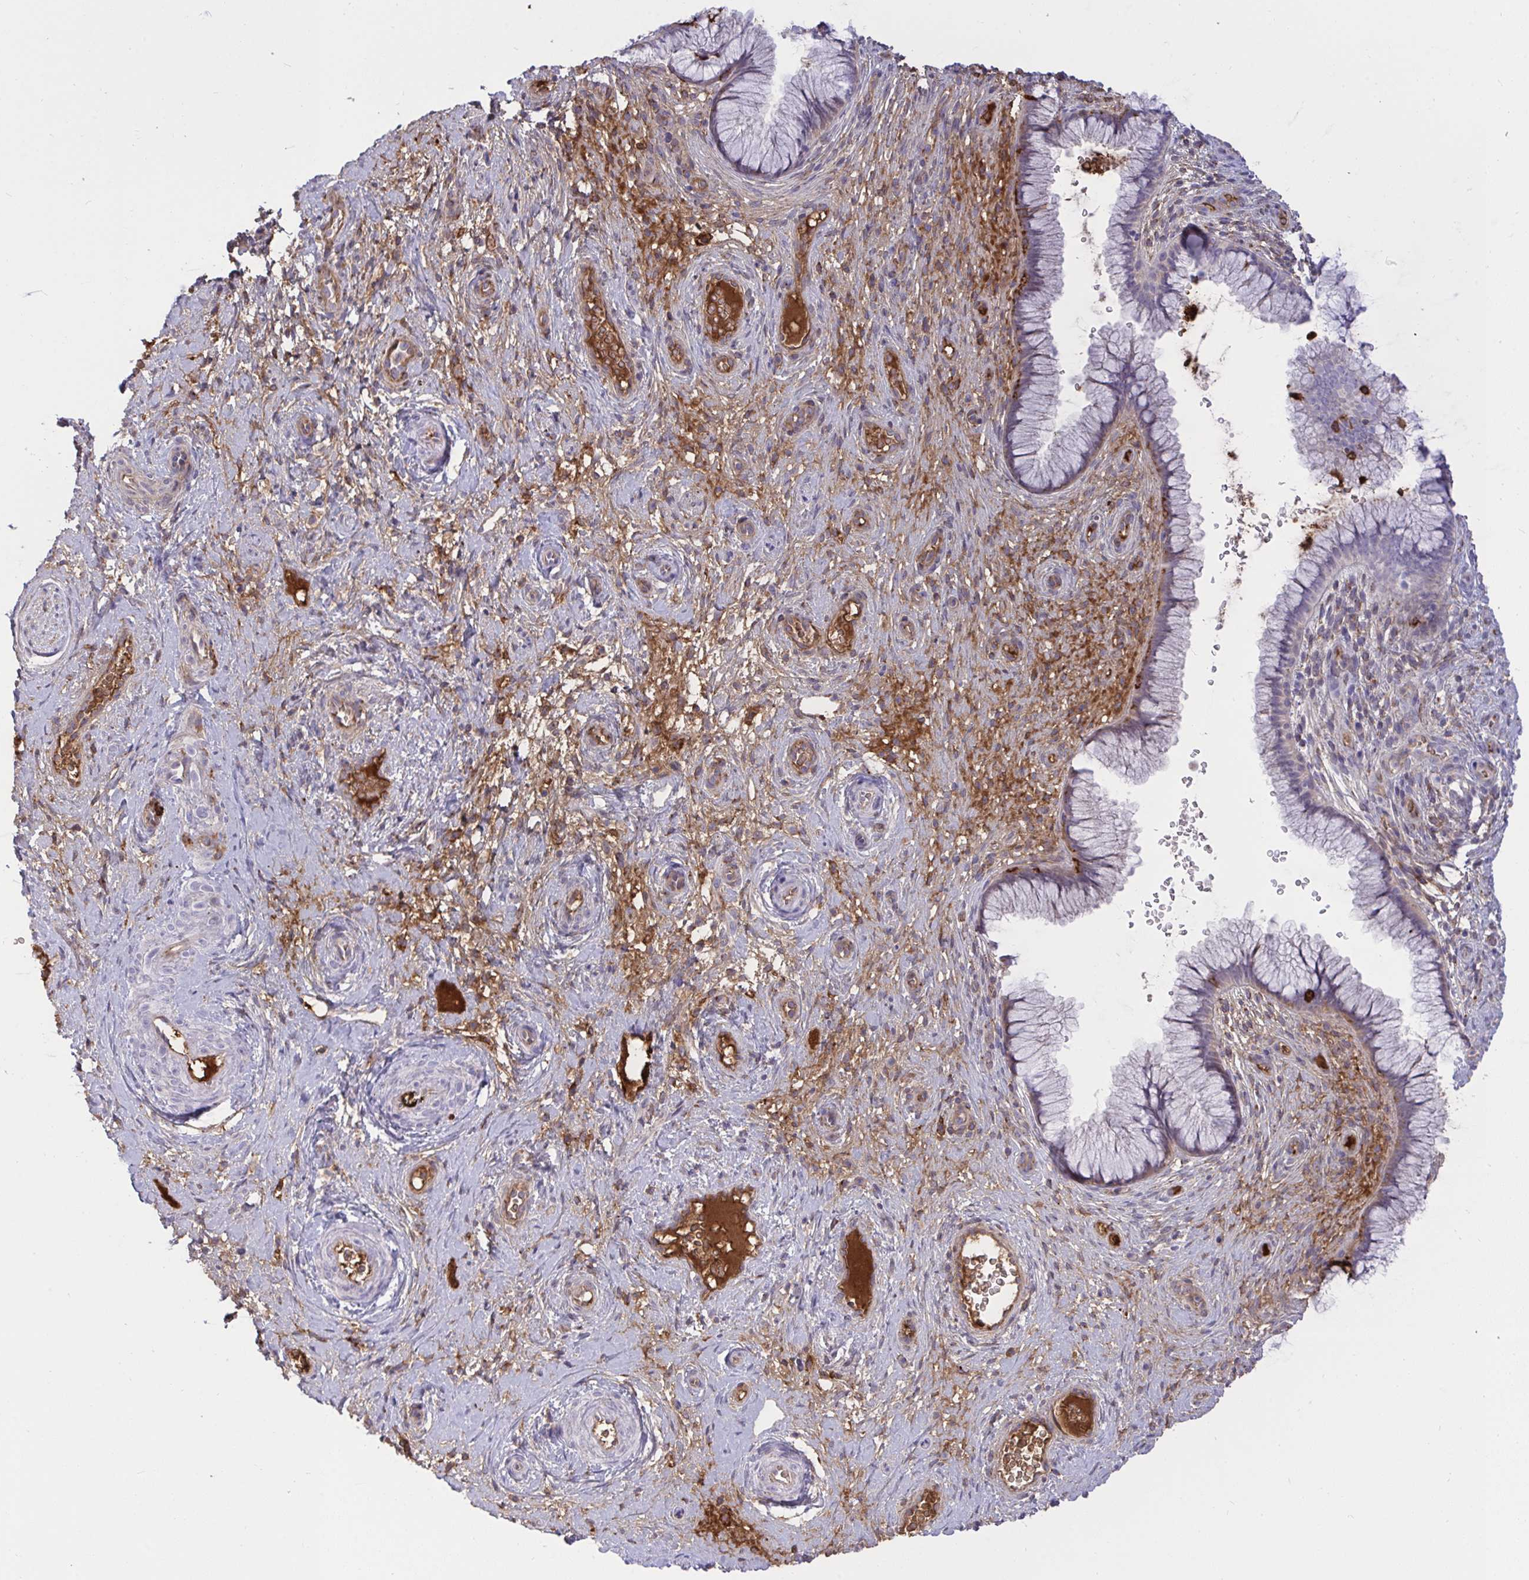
{"staining": {"intensity": "strong", "quantity": "<25%", "location": "cytoplasmic/membranous"}, "tissue": "cervix", "cell_type": "Glandular cells", "image_type": "normal", "snomed": [{"axis": "morphology", "description": "Normal tissue, NOS"}, {"axis": "topography", "description": "Cervix"}], "caption": "Cervix stained with a protein marker exhibits strong staining in glandular cells.", "gene": "F2", "patient": {"sex": "female", "age": 34}}